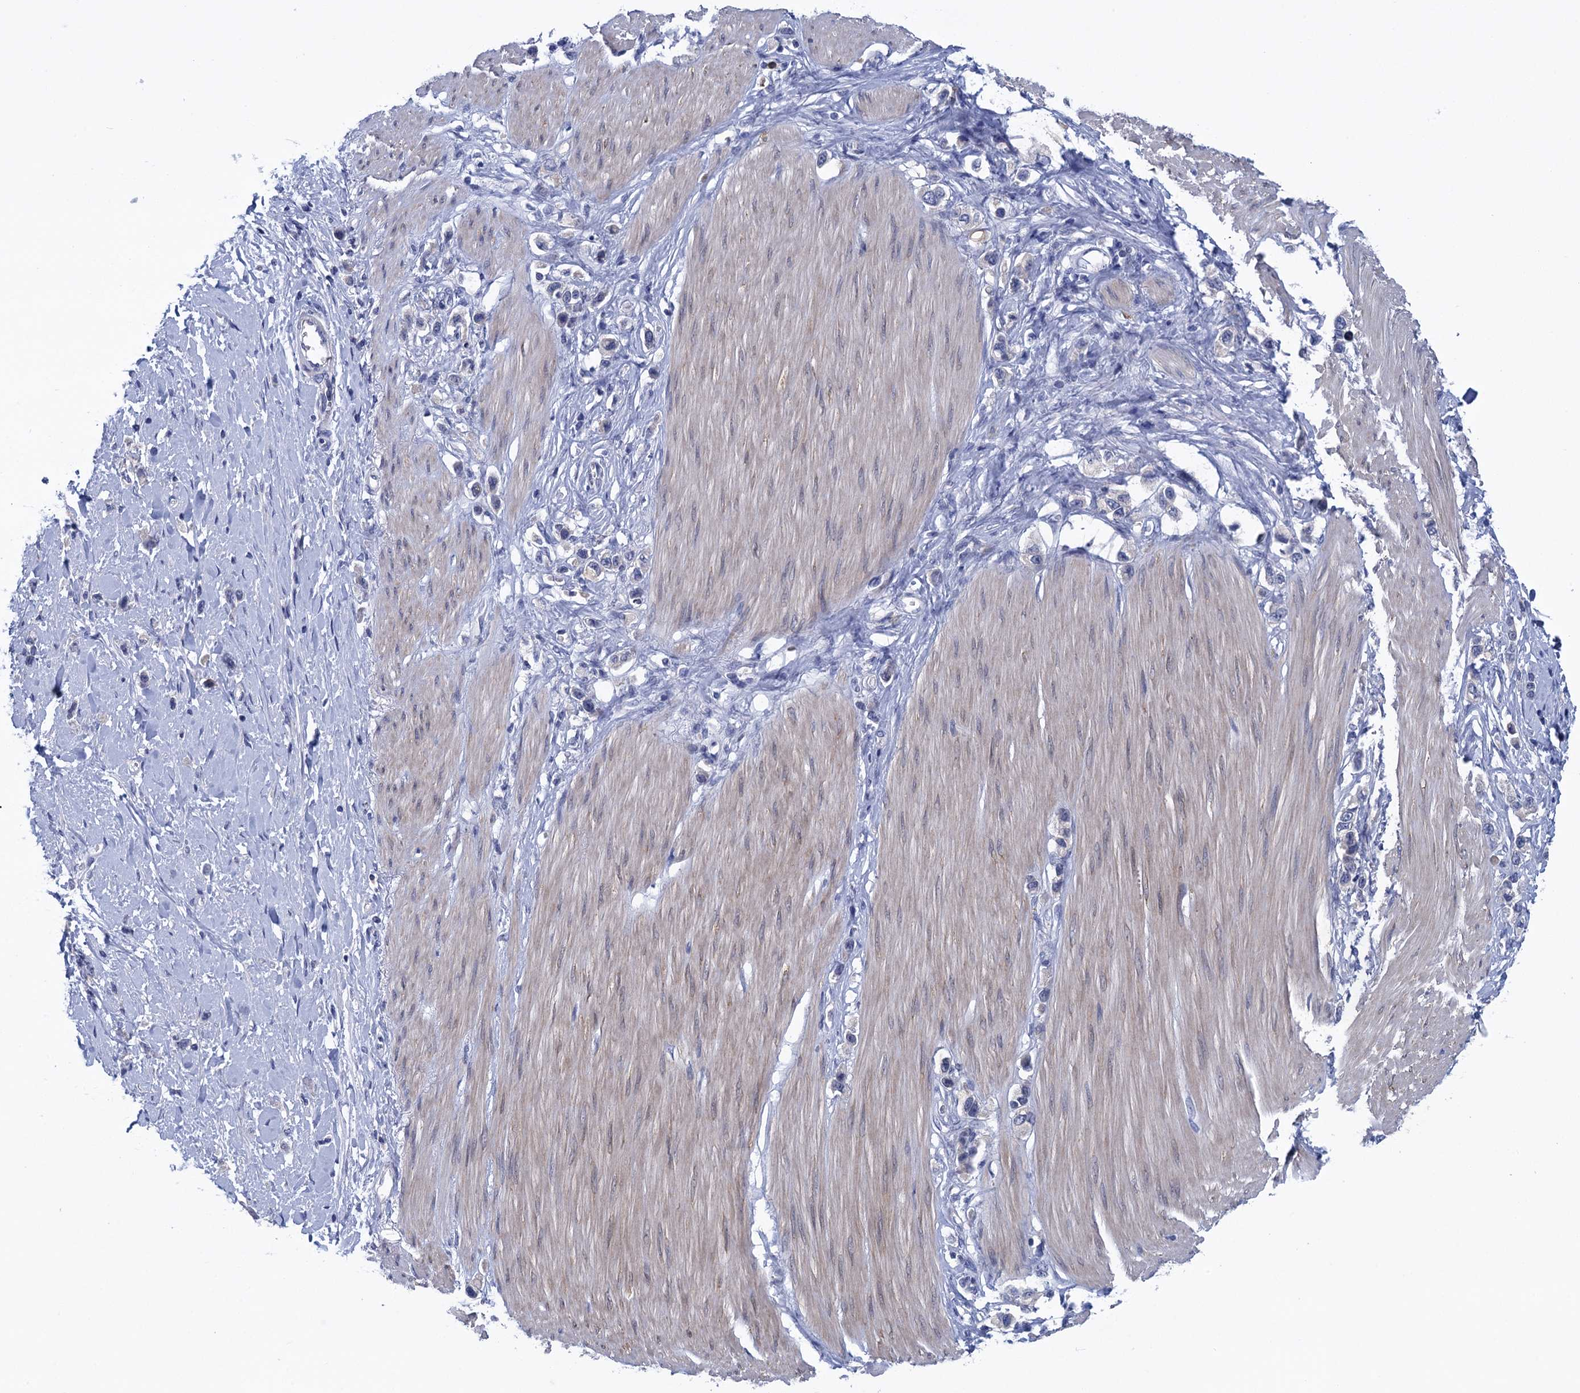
{"staining": {"intensity": "negative", "quantity": "none", "location": "none"}, "tissue": "stomach cancer", "cell_type": "Tumor cells", "image_type": "cancer", "snomed": [{"axis": "morphology", "description": "Adenocarcinoma, NOS"}, {"axis": "topography", "description": "Stomach"}], "caption": "The immunohistochemistry micrograph has no significant positivity in tumor cells of stomach cancer tissue.", "gene": "SCEL", "patient": {"sex": "female", "age": 65}}